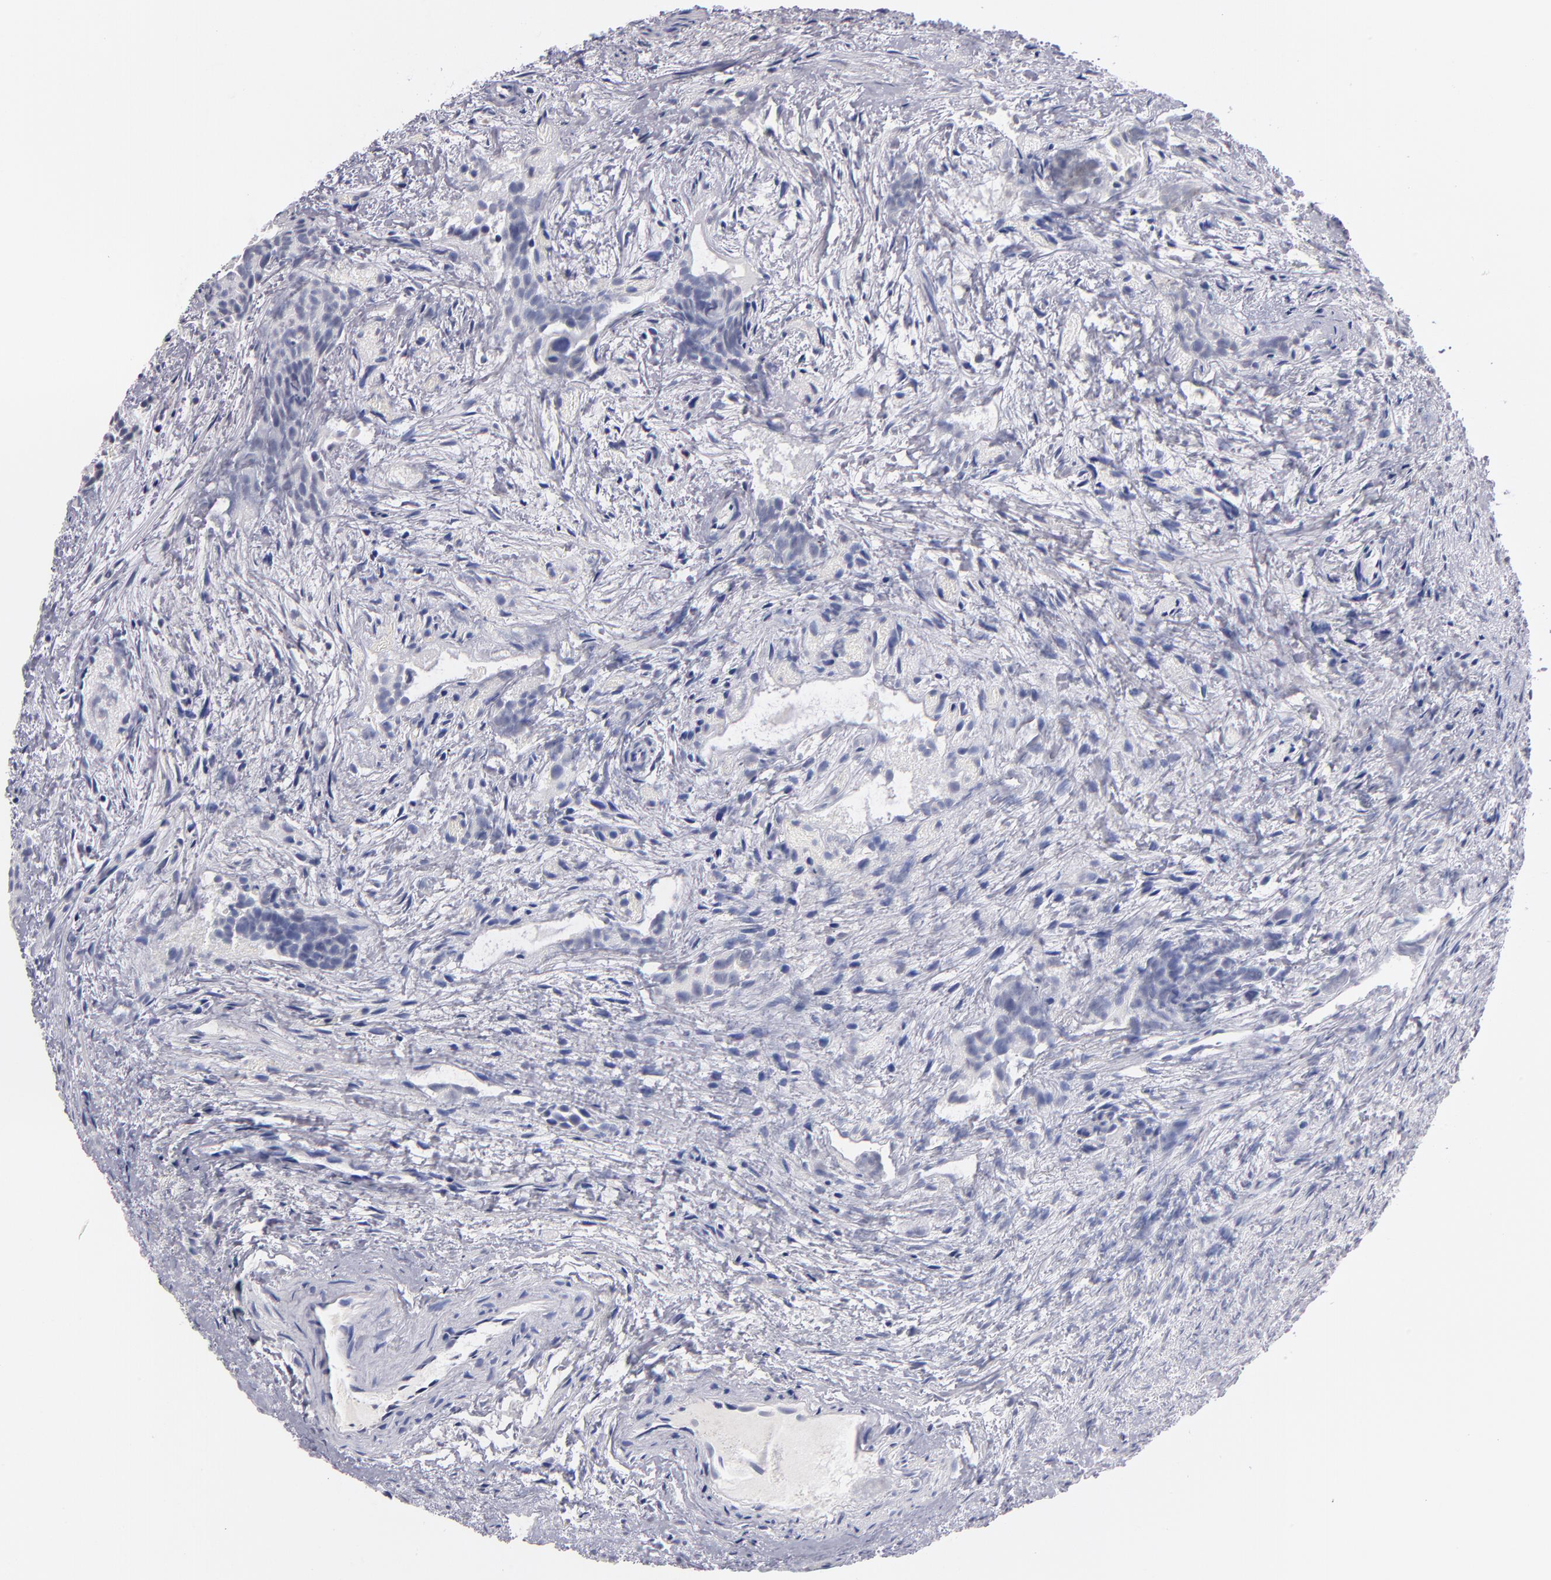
{"staining": {"intensity": "negative", "quantity": "none", "location": "none"}, "tissue": "urothelial cancer", "cell_type": "Tumor cells", "image_type": "cancer", "snomed": [{"axis": "morphology", "description": "Urothelial carcinoma, High grade"}, {"axis": "topography", "description": "Urinary bladder"}], "caption": "High power microscopy photomicrograph of an immunohistochemistry (IHC) histopathology image of high-grade urothelial carcinoma, revealing no significant expression in tumor cells. (Brightfield microscopy of DAB IHC at high magnification).", "gene": "SOX10", "patient": {"sex": "female", "age": 78}}